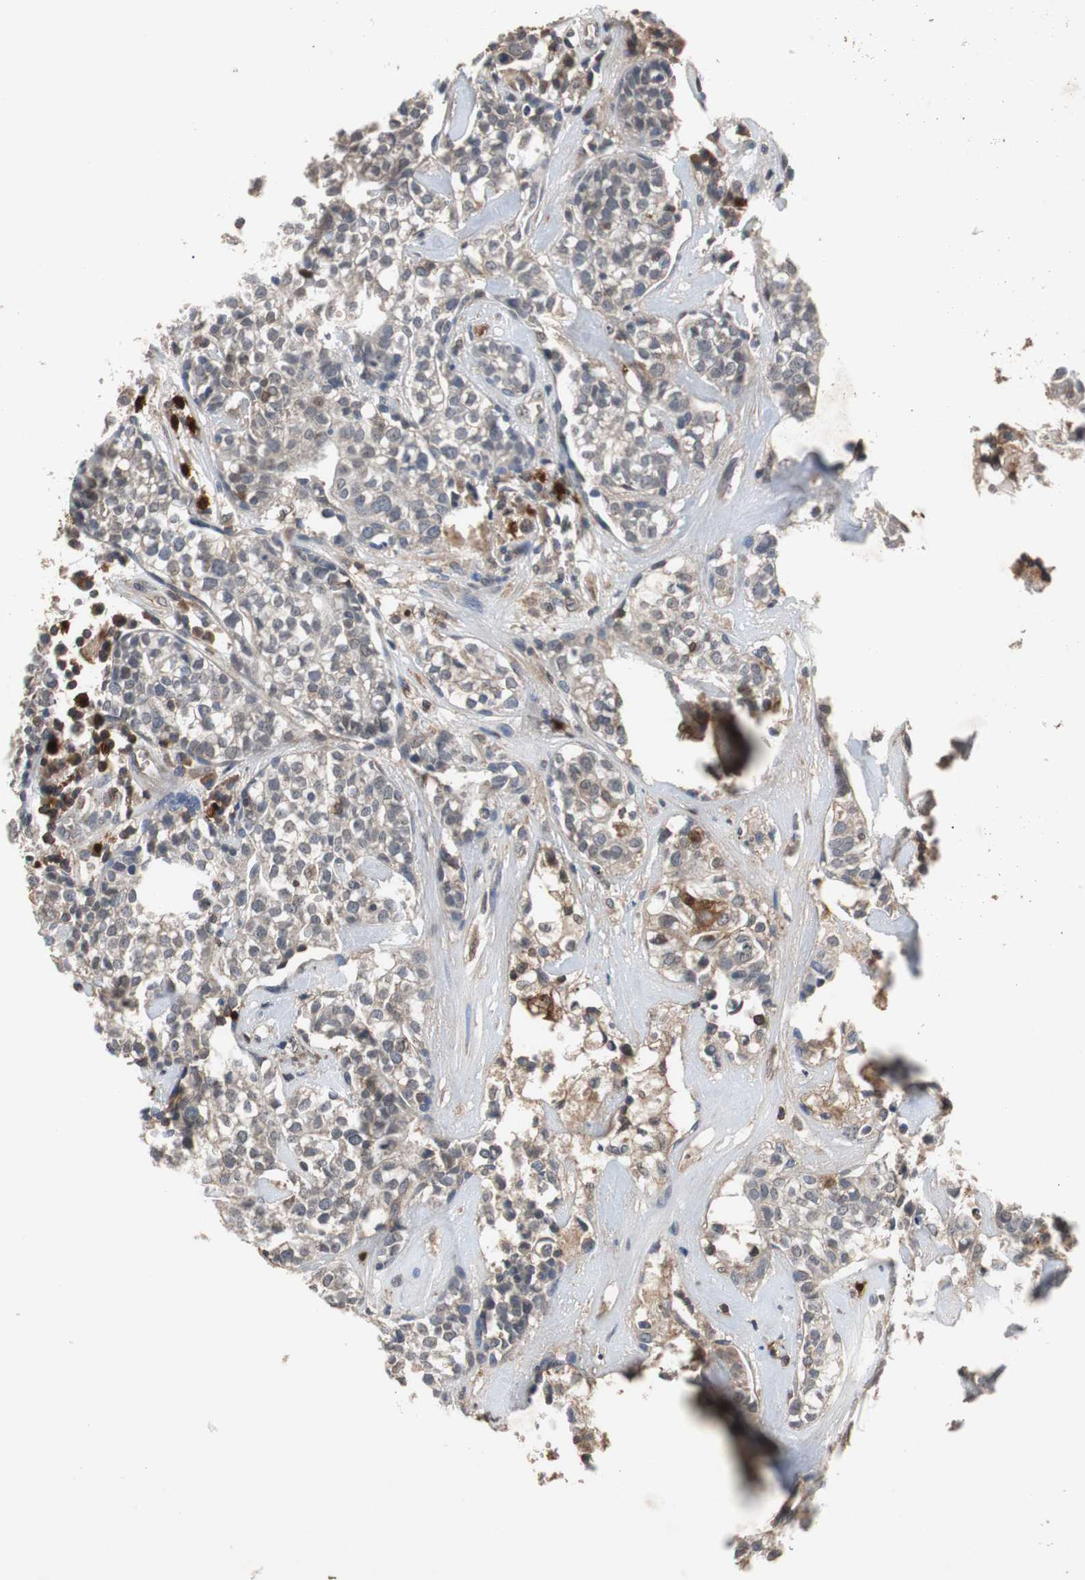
{"staining": {"intensity": "weak", "quantity": "<25%", "location": "cytoplasmic/membranous"}, "tissue": "head and neck cancer", "cell_type": "Tumor cells", "image_type": "cancer", "snomed": [{"axis": "morphology", "description": "Adenocarcinoma, NOS"}, {"axis": "topography", "description": "Salivary gland"}, {"axis": "topography", "description": "Head-Neck"}], "caption": "Tumor cells are negative for brown protein staining in head and neck adenocarcinoma.", "gene": "CALB2", "patient": {"sex": "female", "age": 65}}